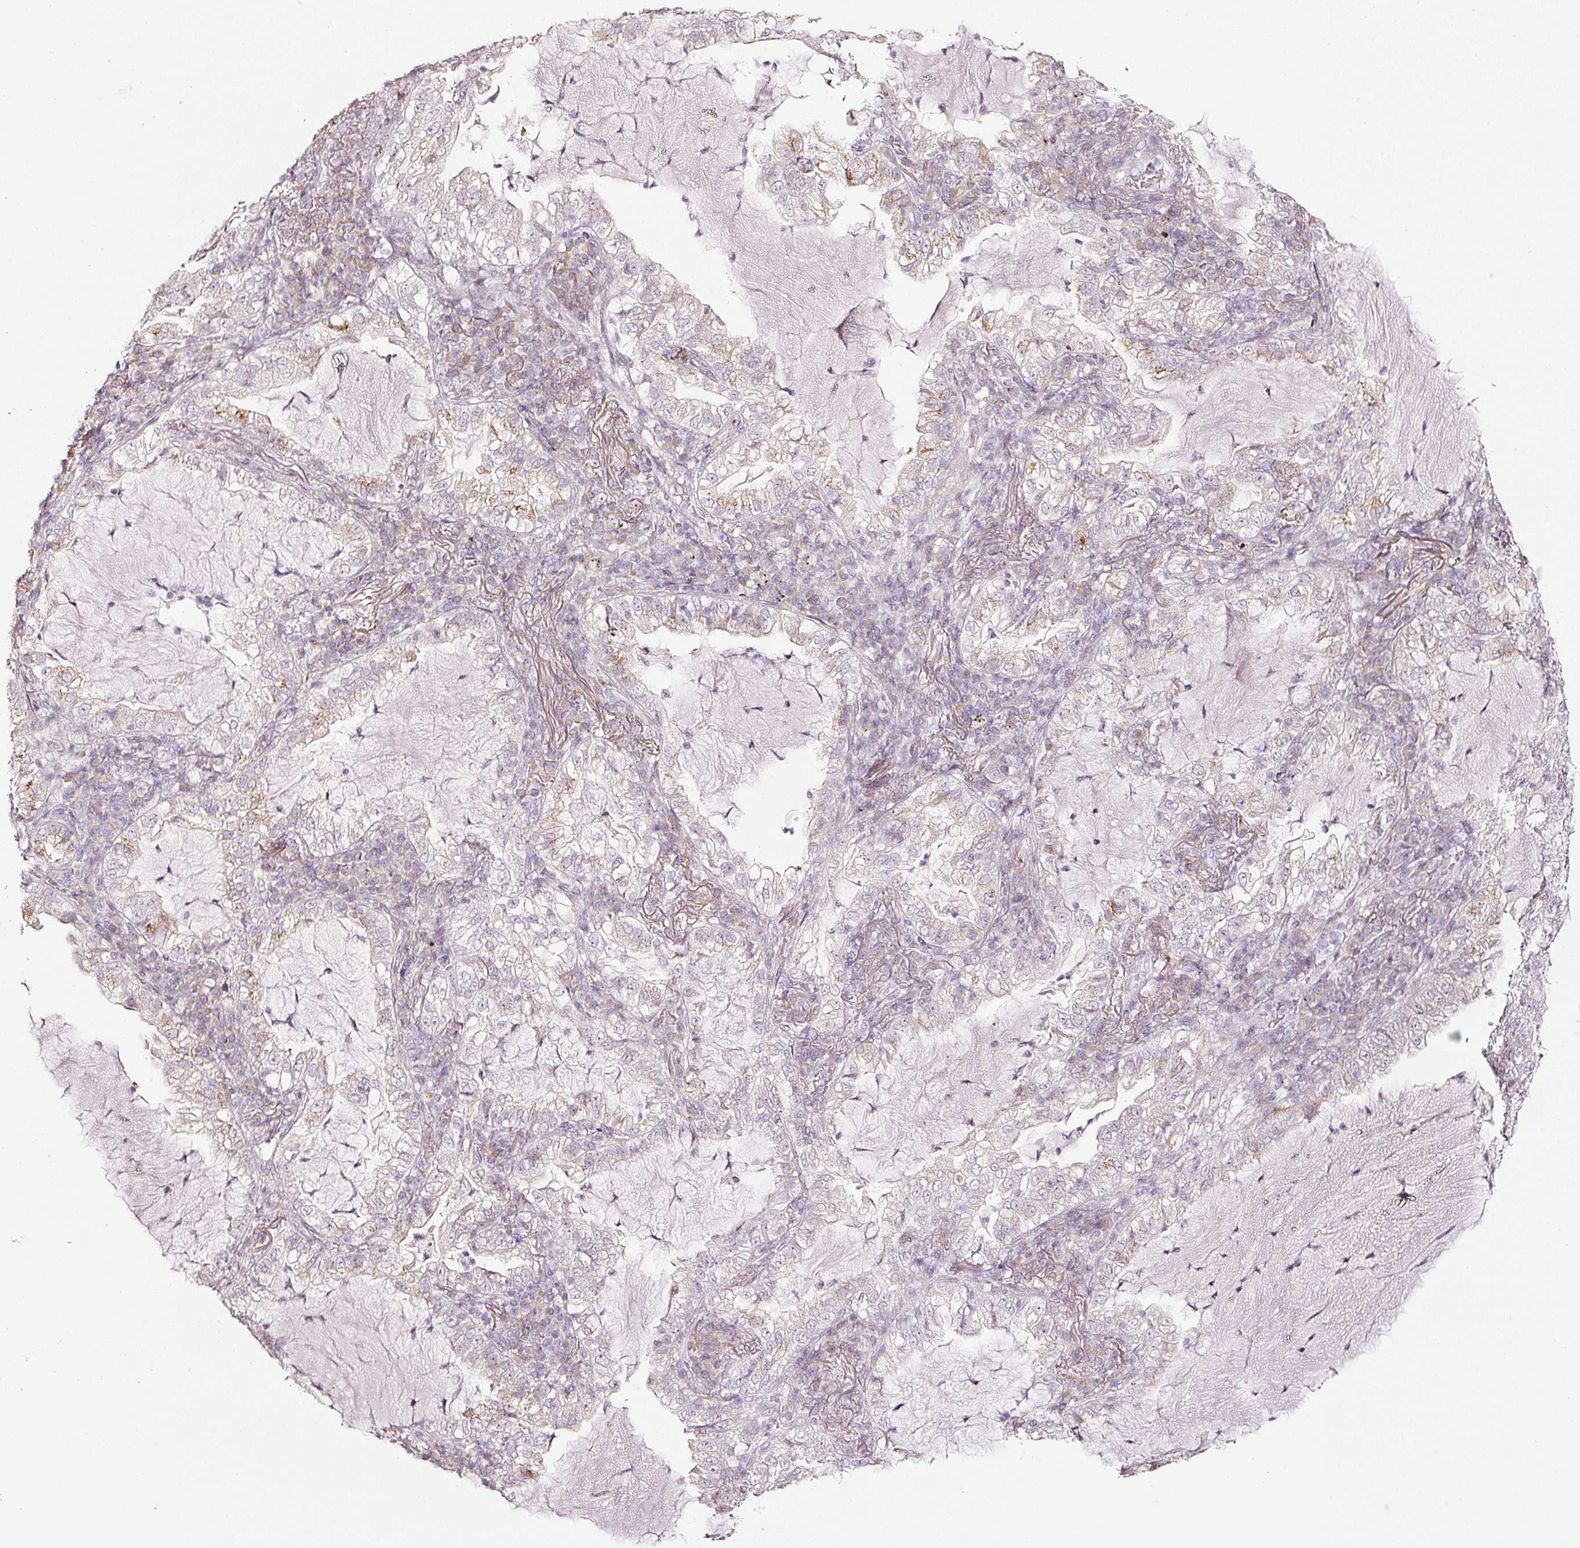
{"staining": {"intensity": "weak", "quantity": "<25%", "location": "cytoplasmic/membranous"}, "tissue": "lung cancer", "cell_type": "Tumor cells", "image_type": "cancer", "snomed": [{"axis": "morphology", "description": "Adenocarcinoma, NOS"}, {"axis": "topography", "description": "Lung"}], "caption": "Tumor cells show no significant expression in lung adenocarcinoma.", "gene": "SDF4", "patient": {"sex": "female", "age": 73}}